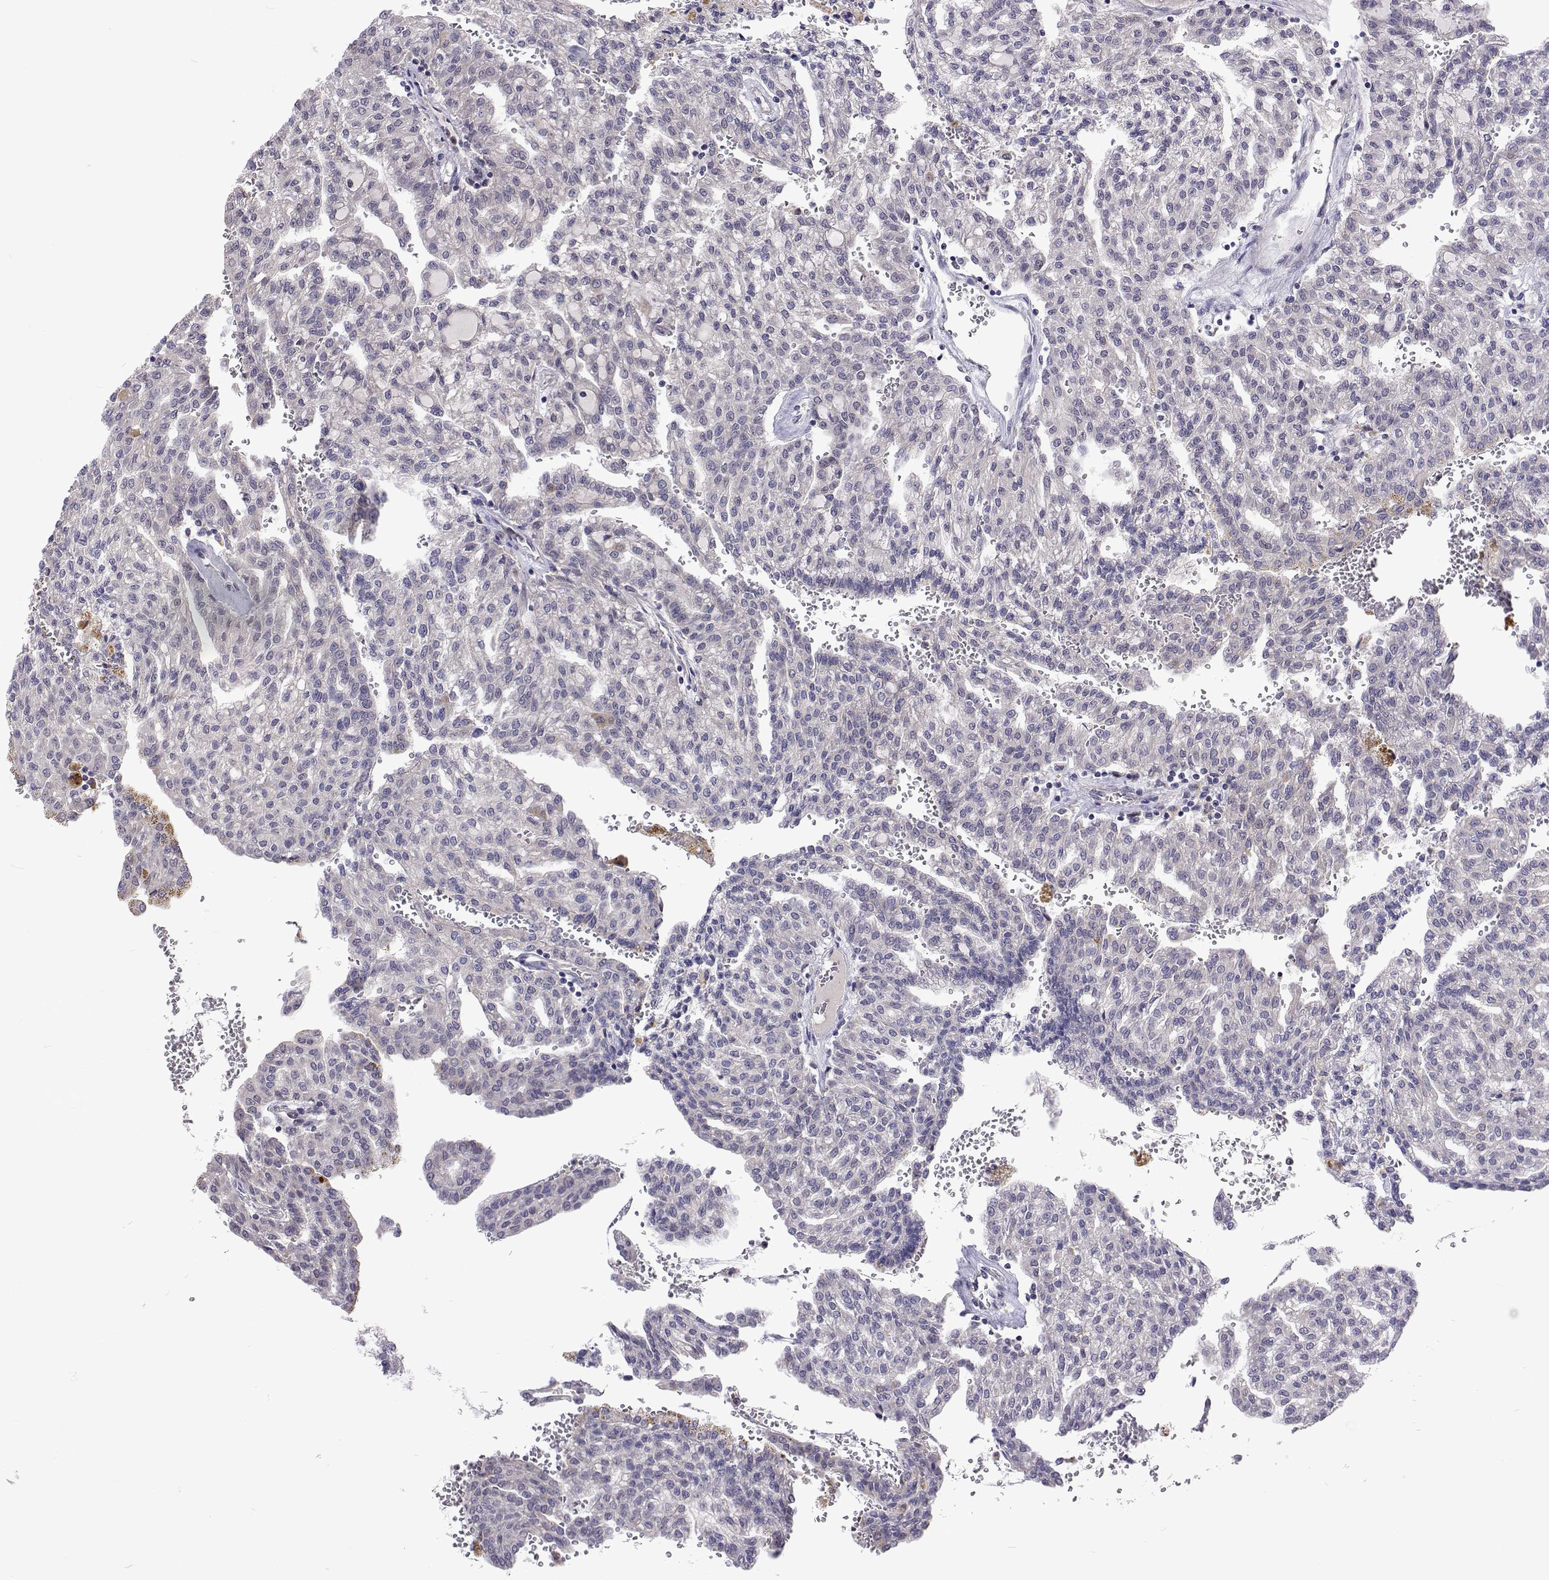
{"staining": {"intensity": "negative", "quantity": "none", "location": "none"}, "tissue": "renal cancer", "cell_type": "Tumor cells", "image_type": "cancer", "snomed": [{"axis": "morphology", "description": "Adenocarcinoma, NOS"}, {"axis": "topography", "description": "Kidney"}], "caption": "Renal adenocarcinoma was stained to show a protein in brown. There is no significant positivity in tumor cells. The staining was performed using DAB to visualize the protein expression in brown, while the nuclei were stained in blue with hematoxylin (Magnification: 20x).", "gene": "DHTKD1", "patient": {"sex": "male", "age": 63}}